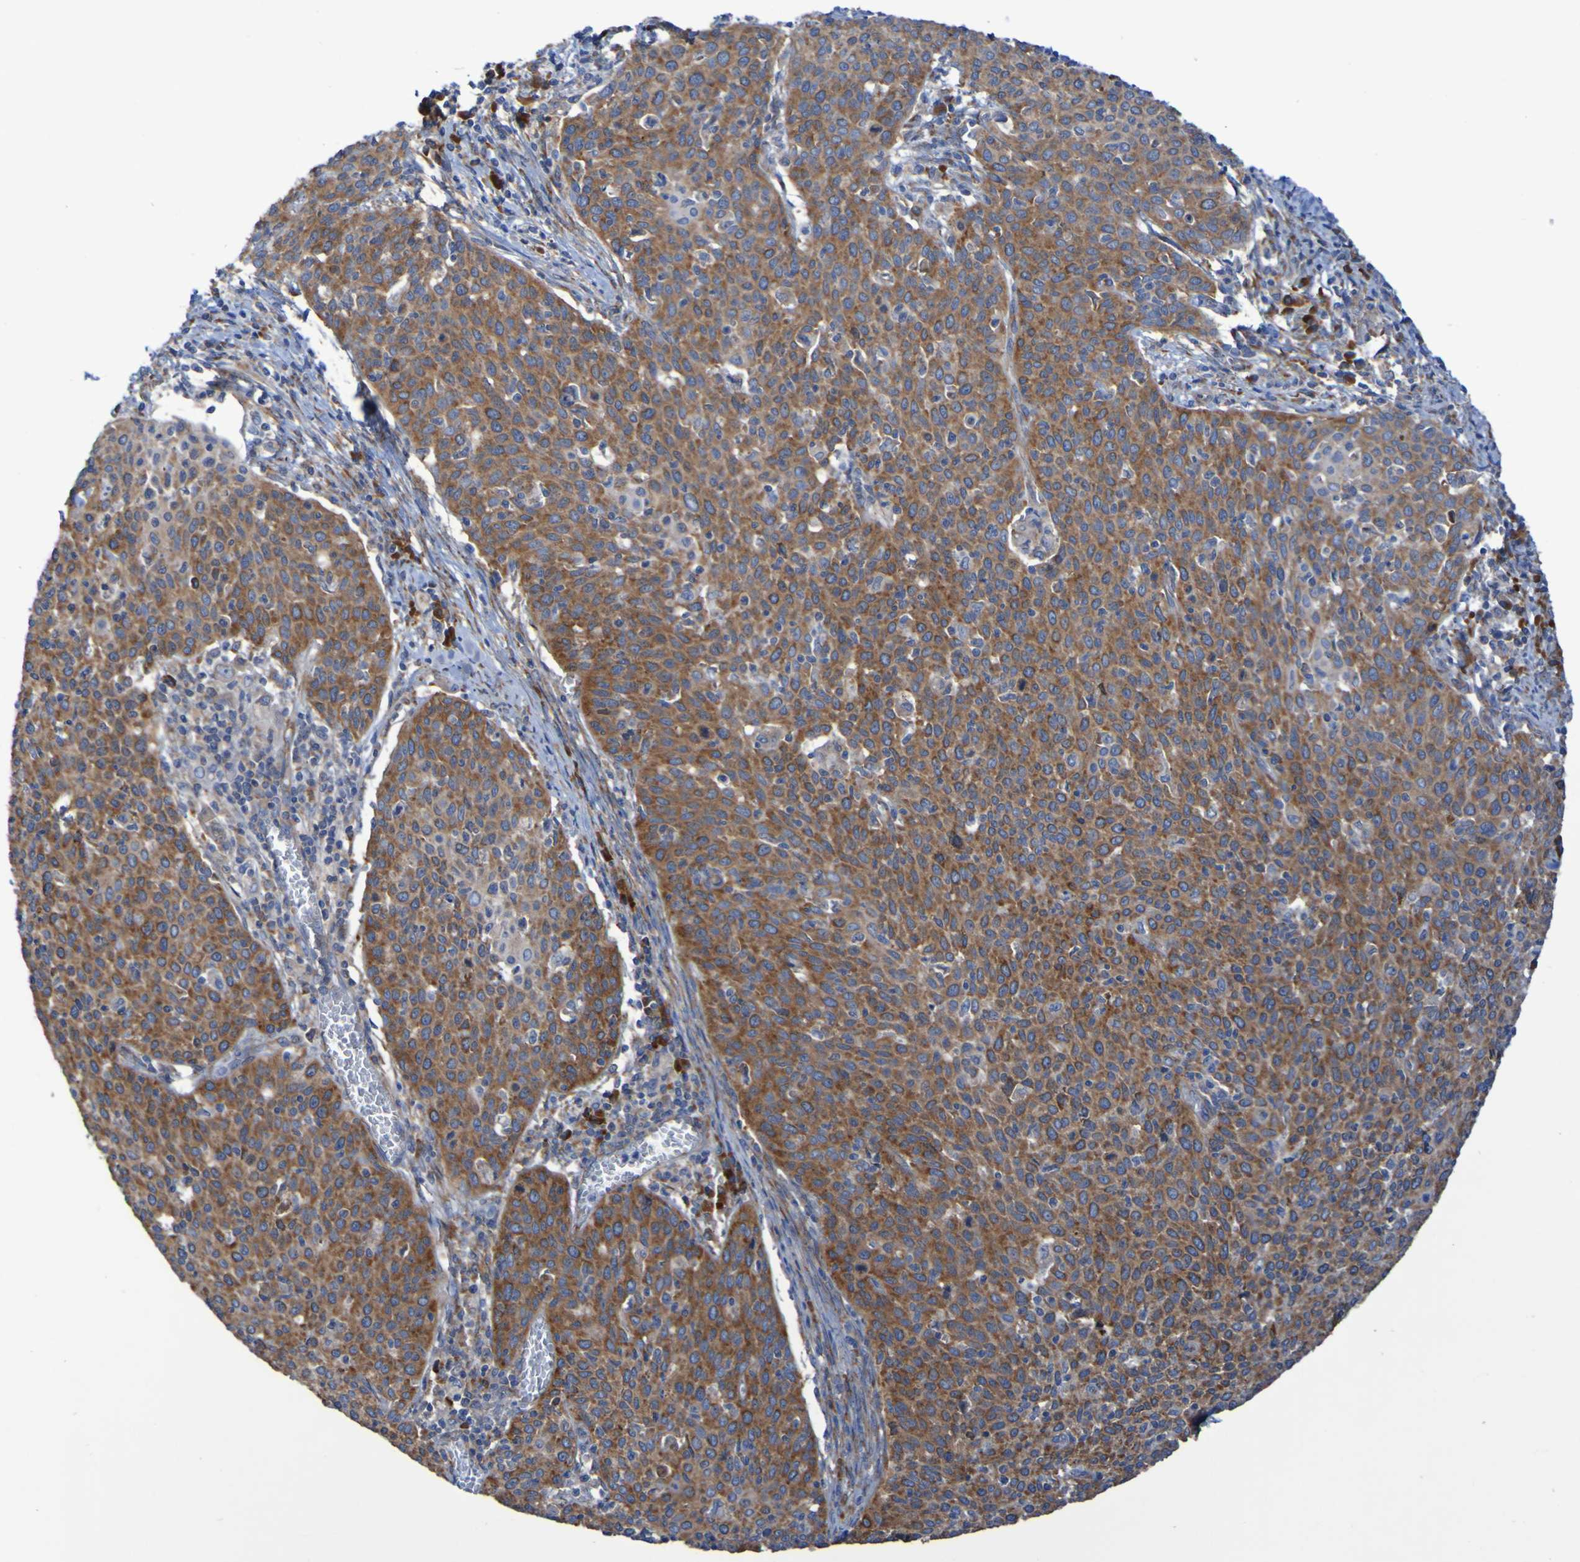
{"staining": {"intensity": "strong", "quantity": ">75%", "location": "cytoplasmic/membranous"}, "tissue": "cervical cancer", "cell_type": "Tumor cells", "image_type": "cancer", "snomed": [{"axis": "morphology", "description": "Squamous cell carcinoma, NOS"}, {"axis": "topography", "description": "Cervix"}], "caption": "A high amount of strong cytoplasmic/membranous expression is present in approximately >75% of tumor cells in squamous cell carcinoma (cervical) tissue. (brown staining indicates protein expression, while blue staining denotes nuclei).", "gene": "FKBP3", "patient": {"sex": "female", "age": 38}}